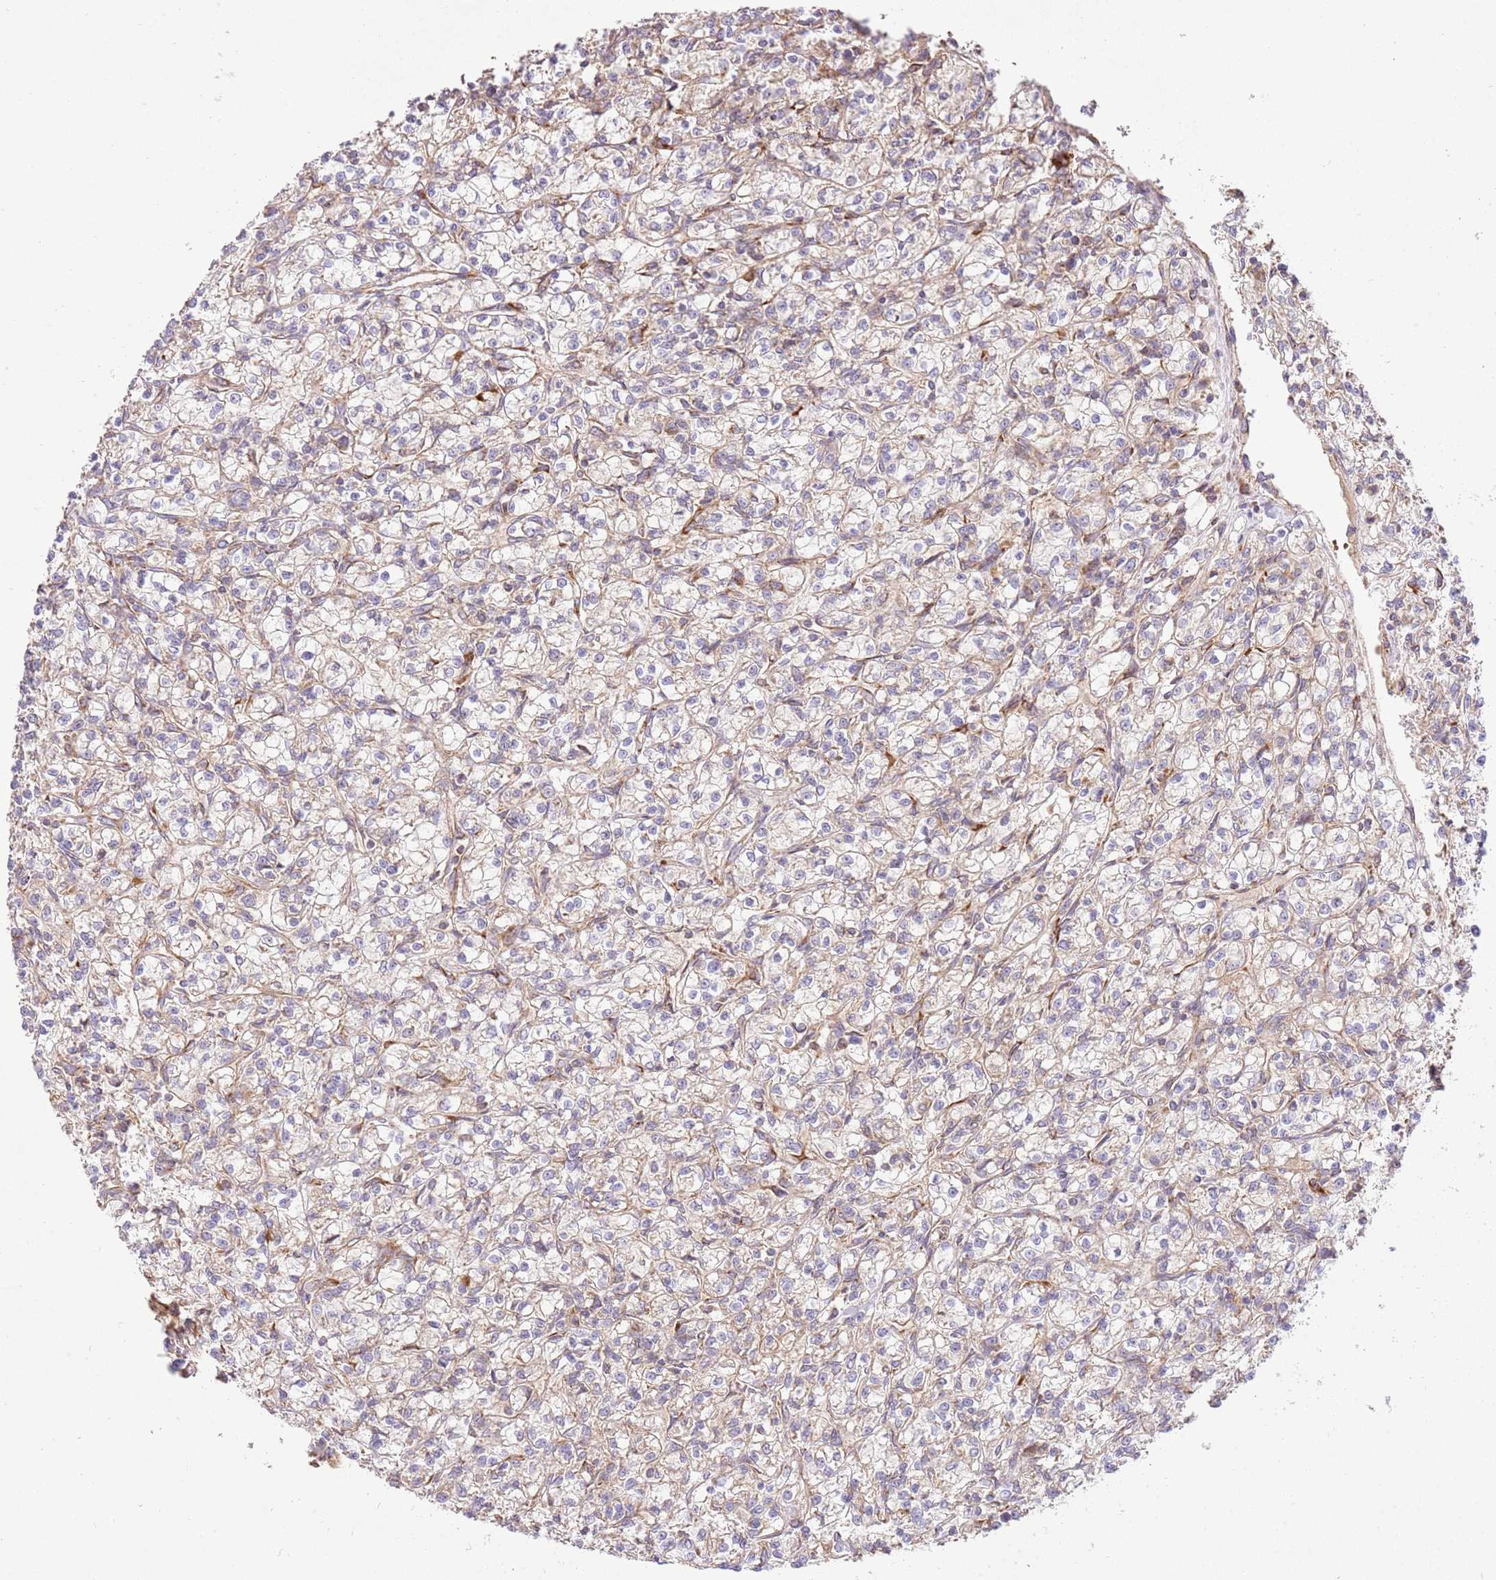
{"staining": {"intensity": "negative", "quantity": "none", "location": "none"}, "tissue": "renal cancer", "cell_type": "Tumor cells", "image_type": "cancer", "snomed": [{"axis": "morphology", "description": "Adenocarcinoma, NOS"}, {"axis": "topography", "description": "Kidney"}], "caption": "Immunohistochemical staining of renal adenocarcinoma displays no significant expression in tumor cells.", "gene": "SPATA2L", "patient": {"sex": "female", "age": 59}}